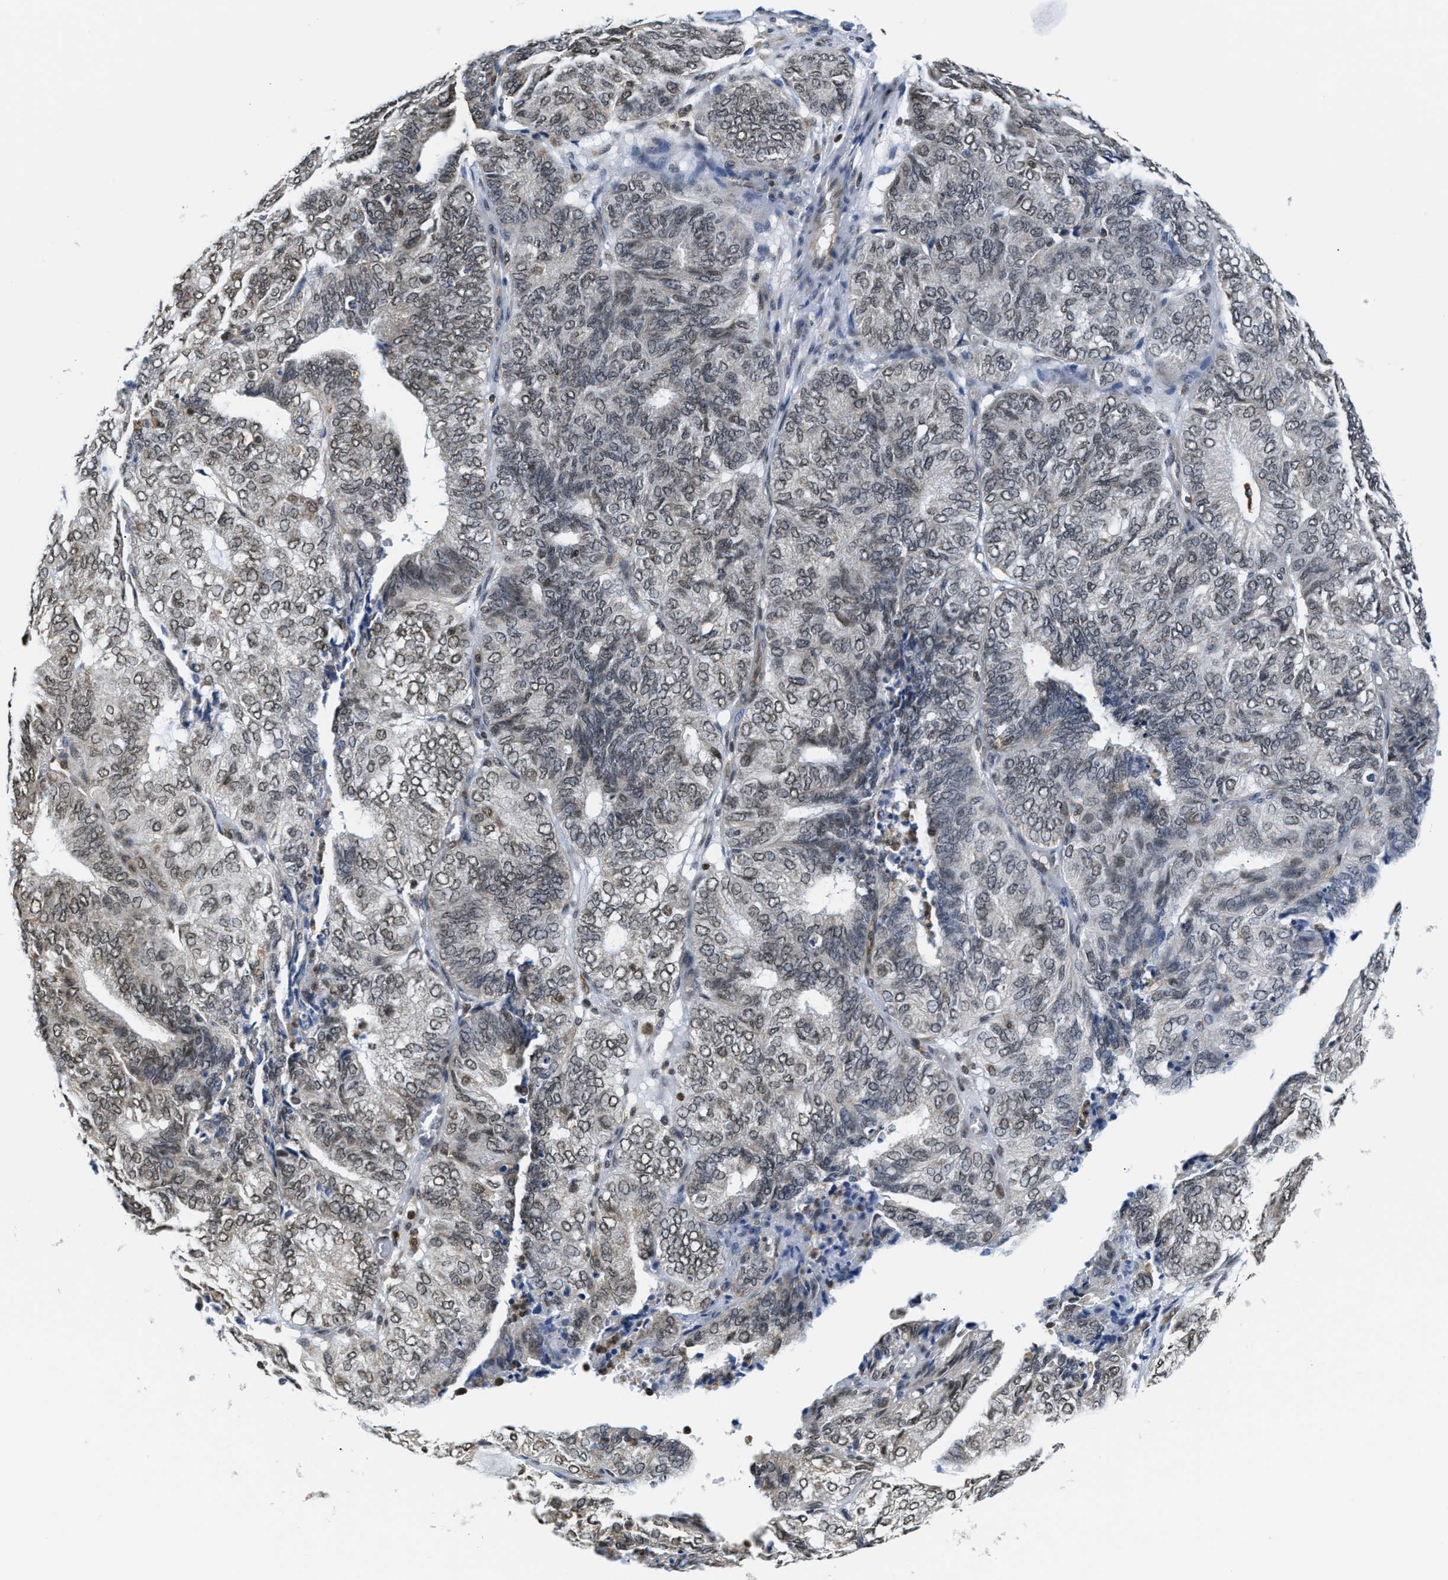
{"staining": {"intensity": "weak", "quantity": "25%-75%", "location": "nuclear"}, "tissue": "endometrial cancer", "cell_type": "Tumor cells", "image_type": "cancer", "snomed": [{"axis": "morphology", "description": "Adenocarcinoma, NOS"}, {"axis": "topography", "description": "Uterus"}], "caption": "Endometrial cancer (adenocarcinoma) was stained to show a protein in brown. There is low levels of weak nuclear positivity in approximately 25%-75% of tumor cells.", "gene": "STK10", "patient": {"sex": "female", "age": 60}}